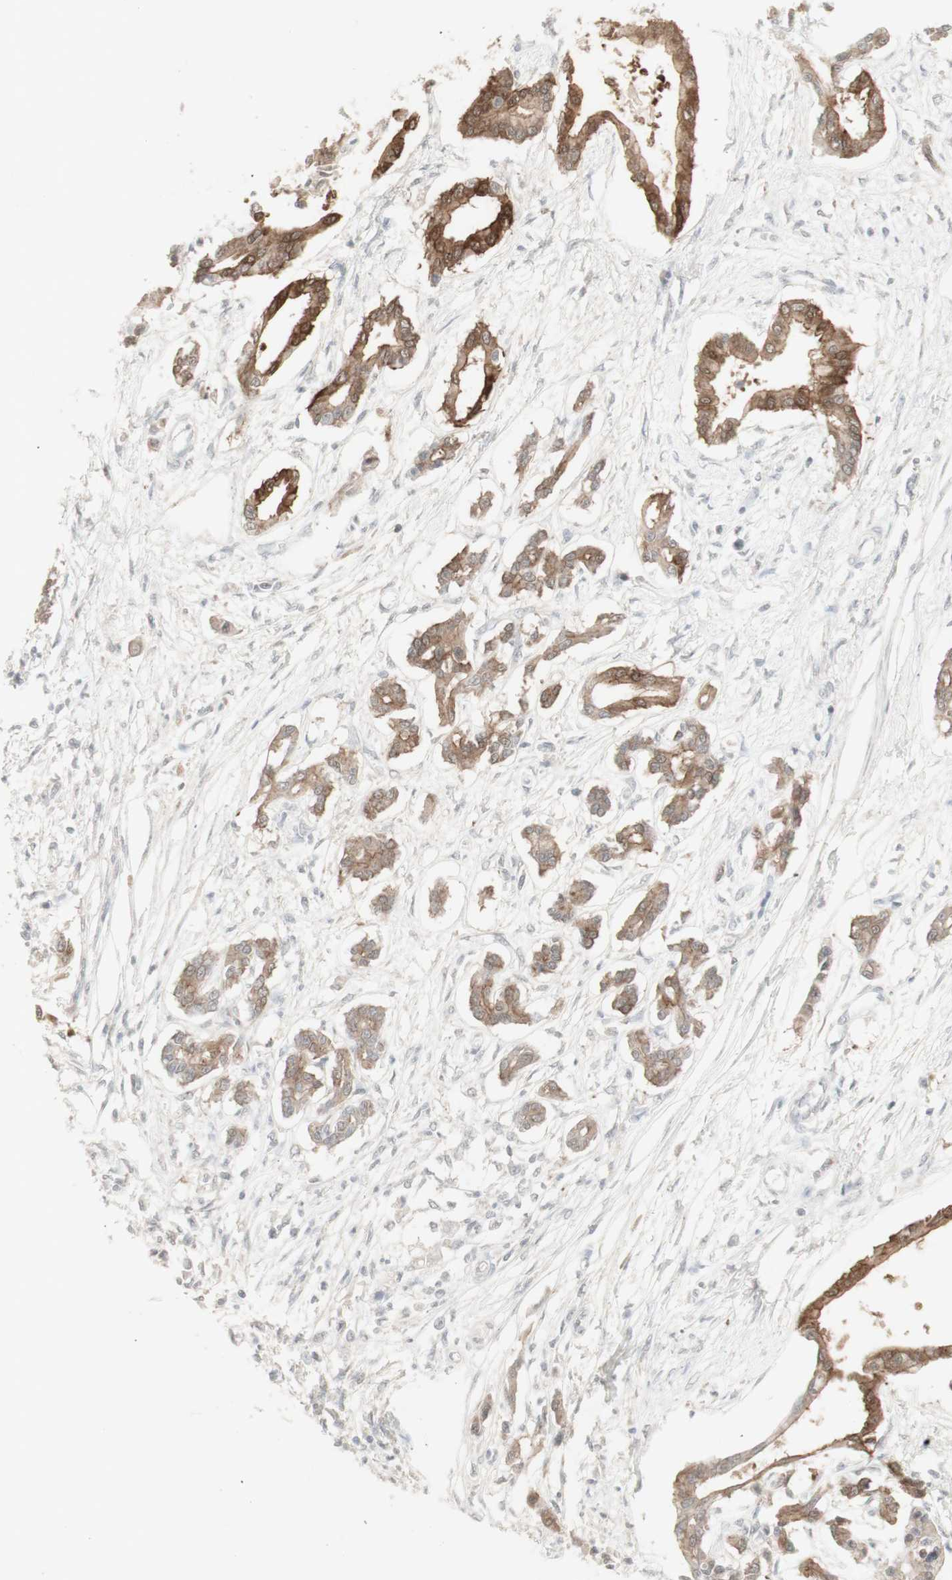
{"staining": {"intensity": "moderate", "quantity": ">75%", "location": "cytoplasmic/membranous"}, "tissue": "pancreatic cancer", "cell_type": "Tumor cells", "image_type": "cancer", "snomed": [{"axis": "morphology", "description": "Adenocarcinoma, NOS"}, {"axis": "topography", "description": "Pancreas"}], "caption": "Tumor cells reveal medium levels of moderate cytoplasmic/membranous staining in approximately >75% of cells in pancreatic cancer.", "gene": "C1orf116", "patient": {"sex": "male", "age": 56}}